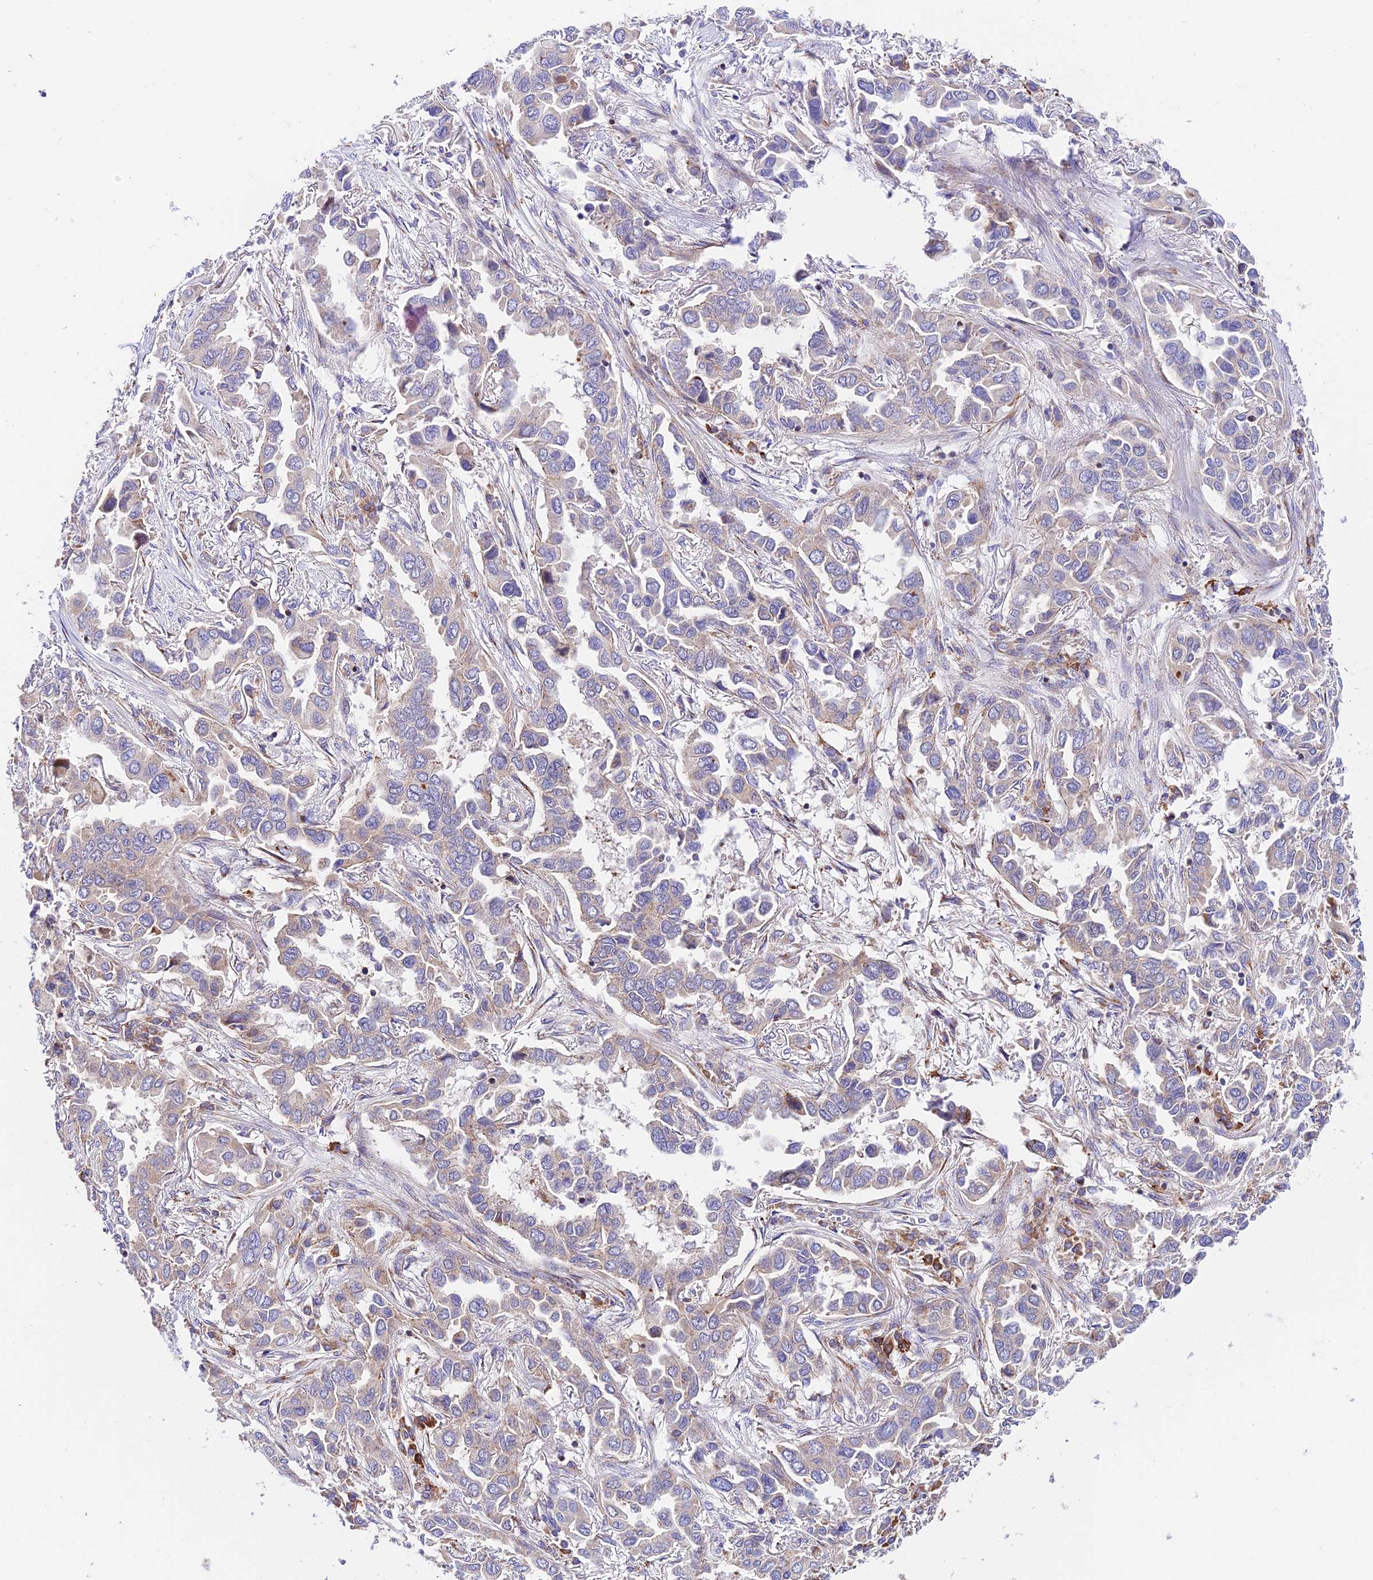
{"staining": {"intensity": "weak", "quantity": "<25%", "location": "cytoplasmic/membranous"}, "tissue": "lung cancer", "cell_type": "Tumor cells", "image_type": "cancer", "snomed": [{"axis": "morphology", "description": "Adenocarcinoma, NOS"}, {"axis": "topography", "description": "Lung"}], "caption": "High power microscopy micrograph of an IHC image of lung adenocarcinoma, revealing no significant expression in tumor cells.", "gene": "VPS13C", "patient": {"sex": "female", "age": 76}}